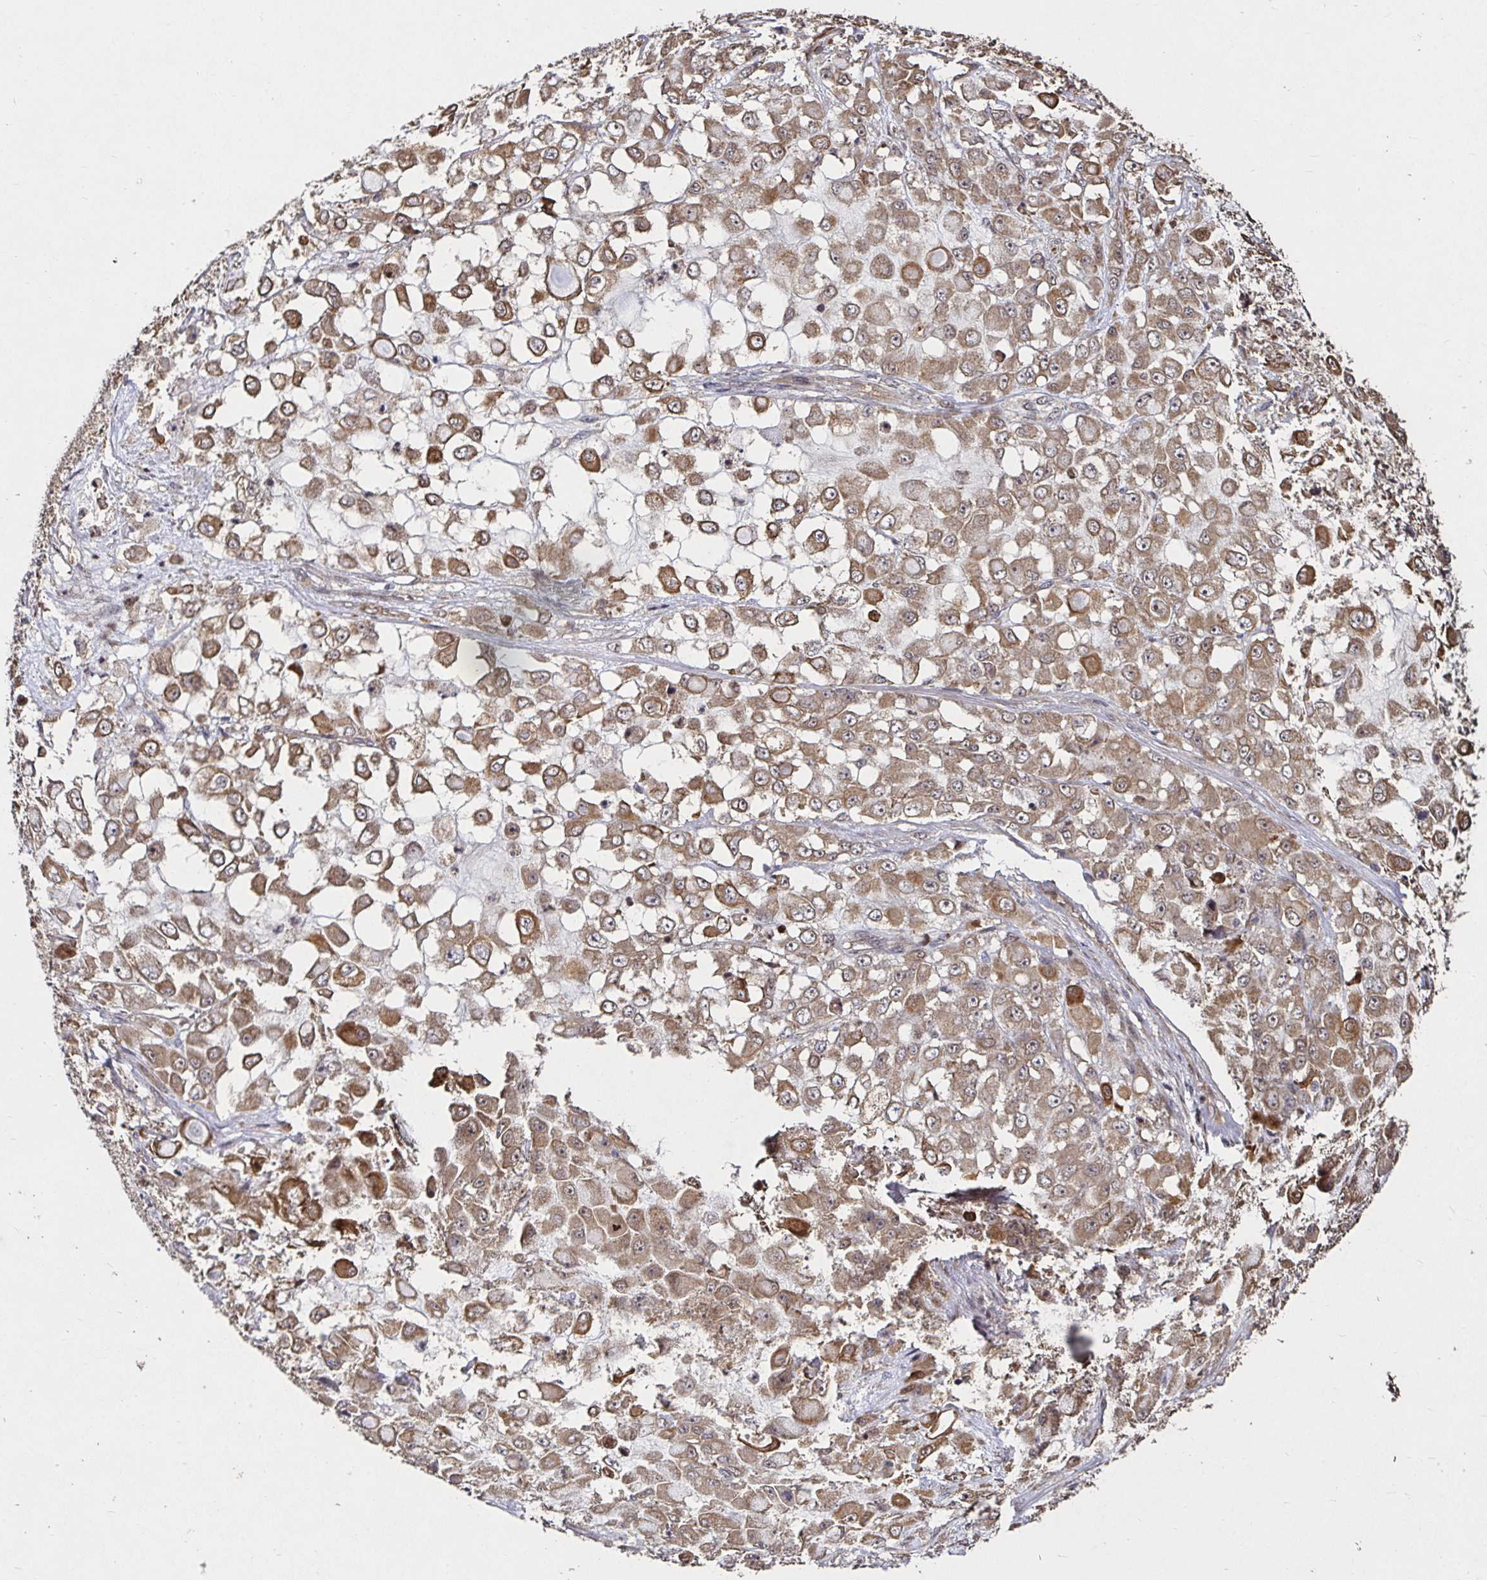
{"staining": {"intensity": "moderate", "quantity": ">75%", "location": "cytoplasmic/membranous"}, "tissue": "stomach cancer", "cell_type": "Tumor cells", "image_type": "cancer", "snomed": [{"axis": "morphology", "description": "Adenocarcinoma, NOS"}, {"axis": "topography", "description": "Stomach"}], "caption": "This photomicrograph exhibits IHC staining of adenocarcinoma (stomach), with medium moderate cytoplasmic/membranous expression in approximately >75% of tumor cells.", "gene": "SMYD3", "patient": {"sex": "female", "age": 76}}